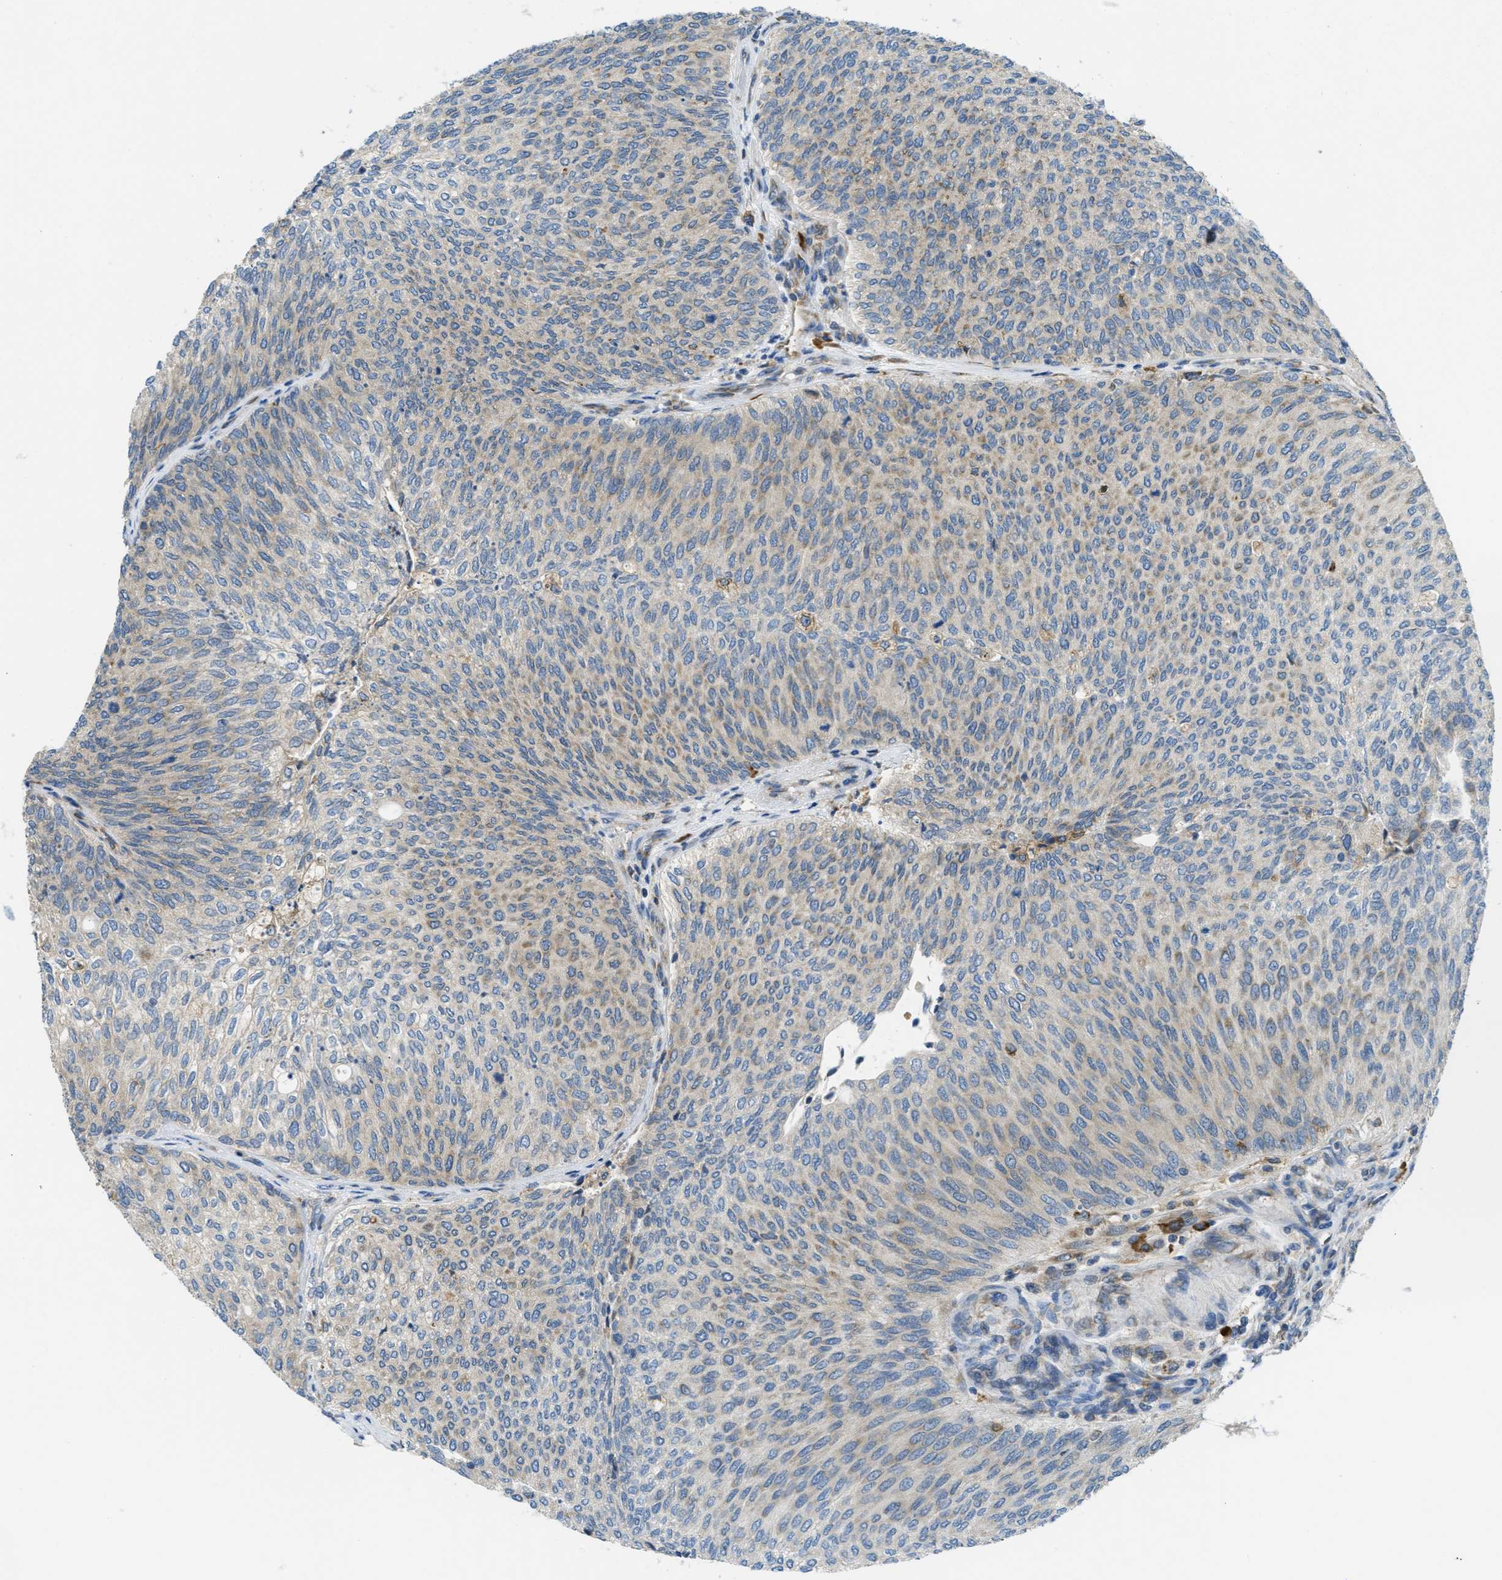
{"staining": {"intensity": "negative", "quantity": "none", "location": "none"}, "tissue": "urothelial cancer", "cell_type": "Tumor cells", "image_type": "cancer", "snomed": [{"axis": "morphology", "description": "Urothelial carcinoma, Low grade"}, {"axis": "topography", "description": "Urinary bladder"}], "caption": "The micrograph shows no staining of tumor cells in low-grade urothelial carcinoma.", "gene": "SSR1", "patient": {"sex": "female", "age": 79}}